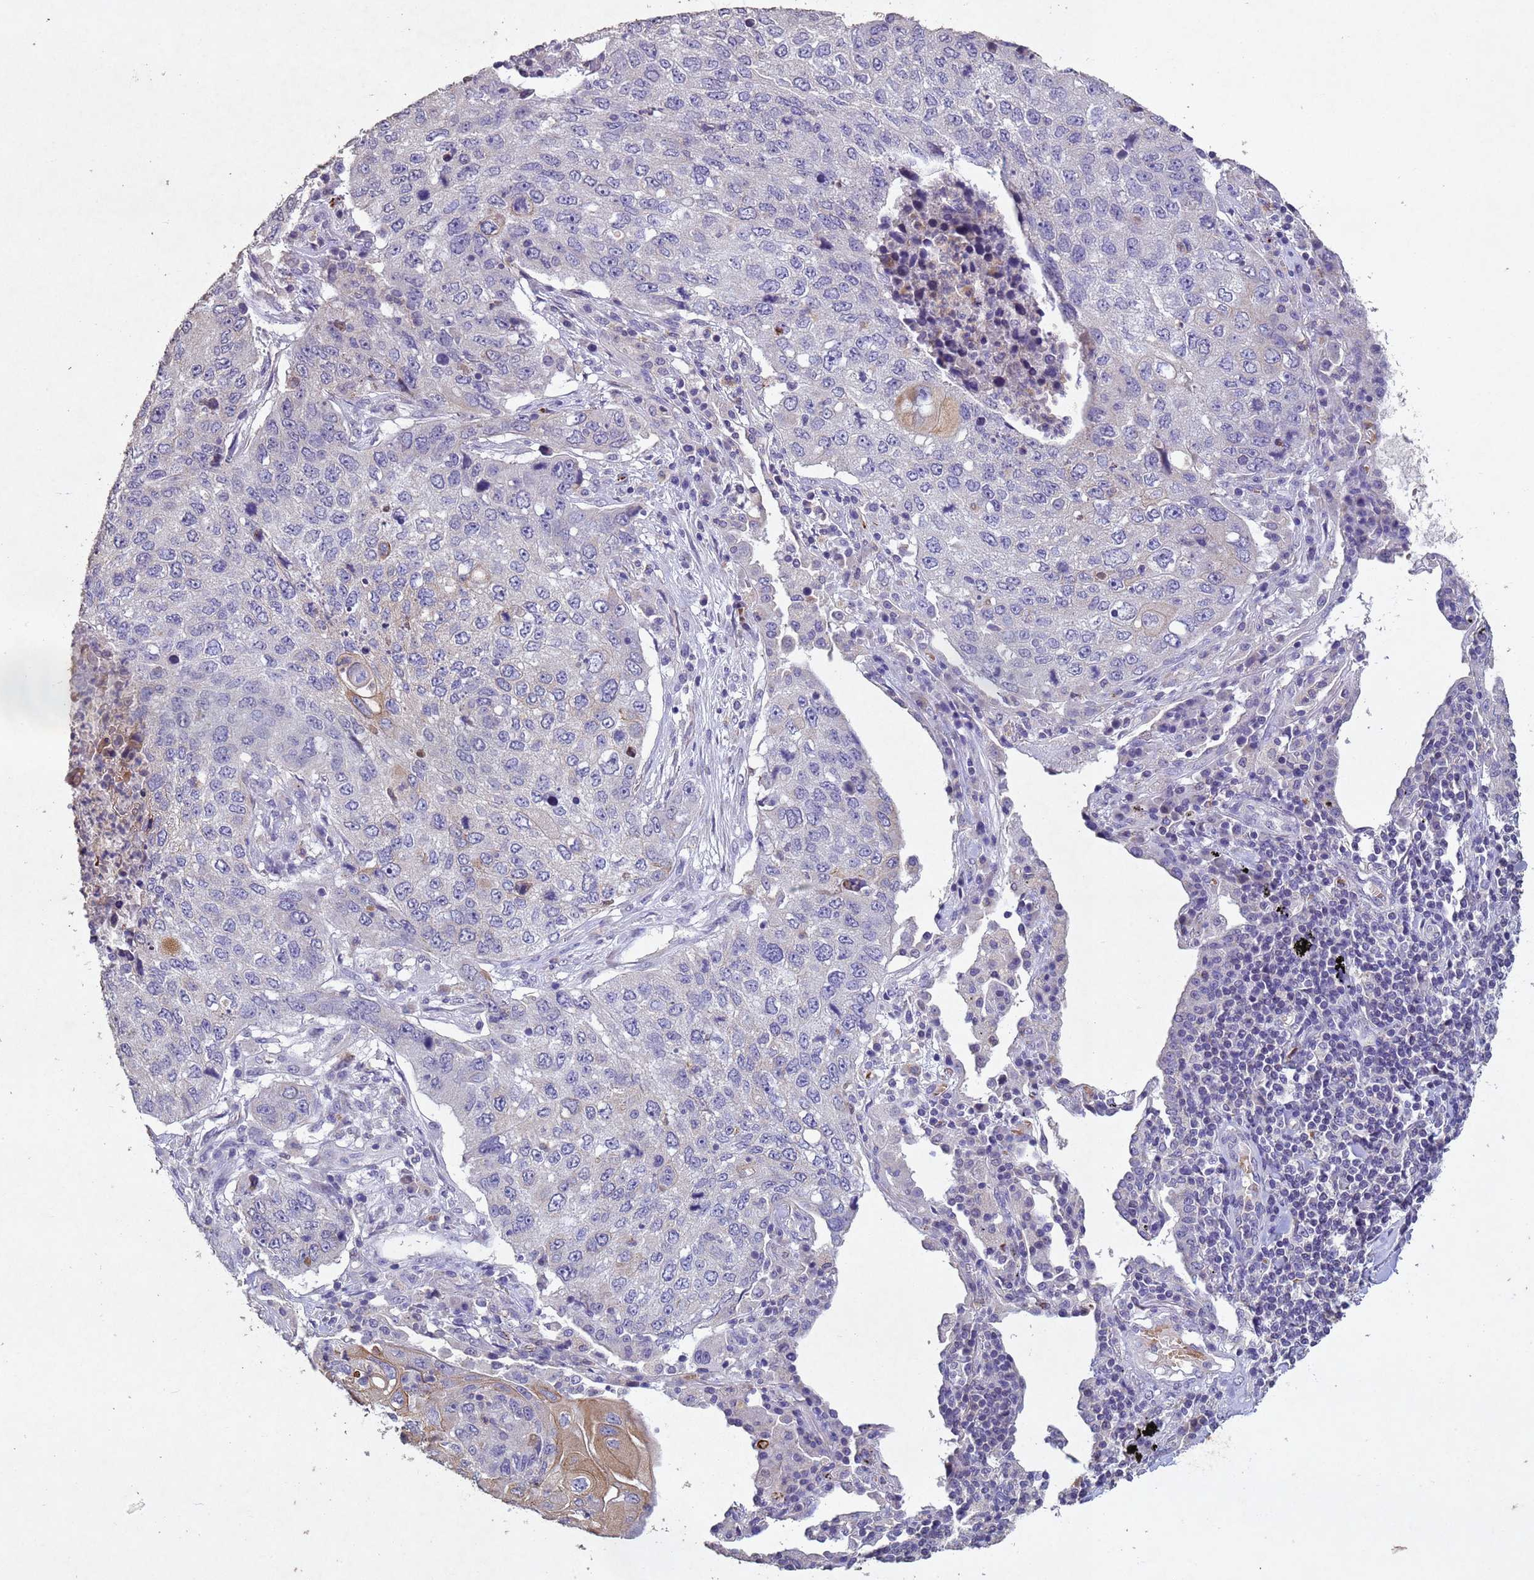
{"staining": {"intensity": "moderate", "quantity": "<25%", "location": "cytoplasmic/membranous"}, "tissue": "lung cancer", "cell_type": "Tumor cells", "image_type": "cancer", "snomed": [{"axis": "morphology", "description": "Squamous cell carcinoma, NOS"}, {"axis": "topography", "description": "Lung"}], "caption": "Protein staining of lung cancer (squamous cell carcinoma) tissue shows moderate cytoplasmic/membranous positivity in approximately <25% of tumor cells. (DAB IHC with brightfield microscopy, high magnification).", "gene": "NLRP11", "patient": {"sex": "female", "age": 63}}